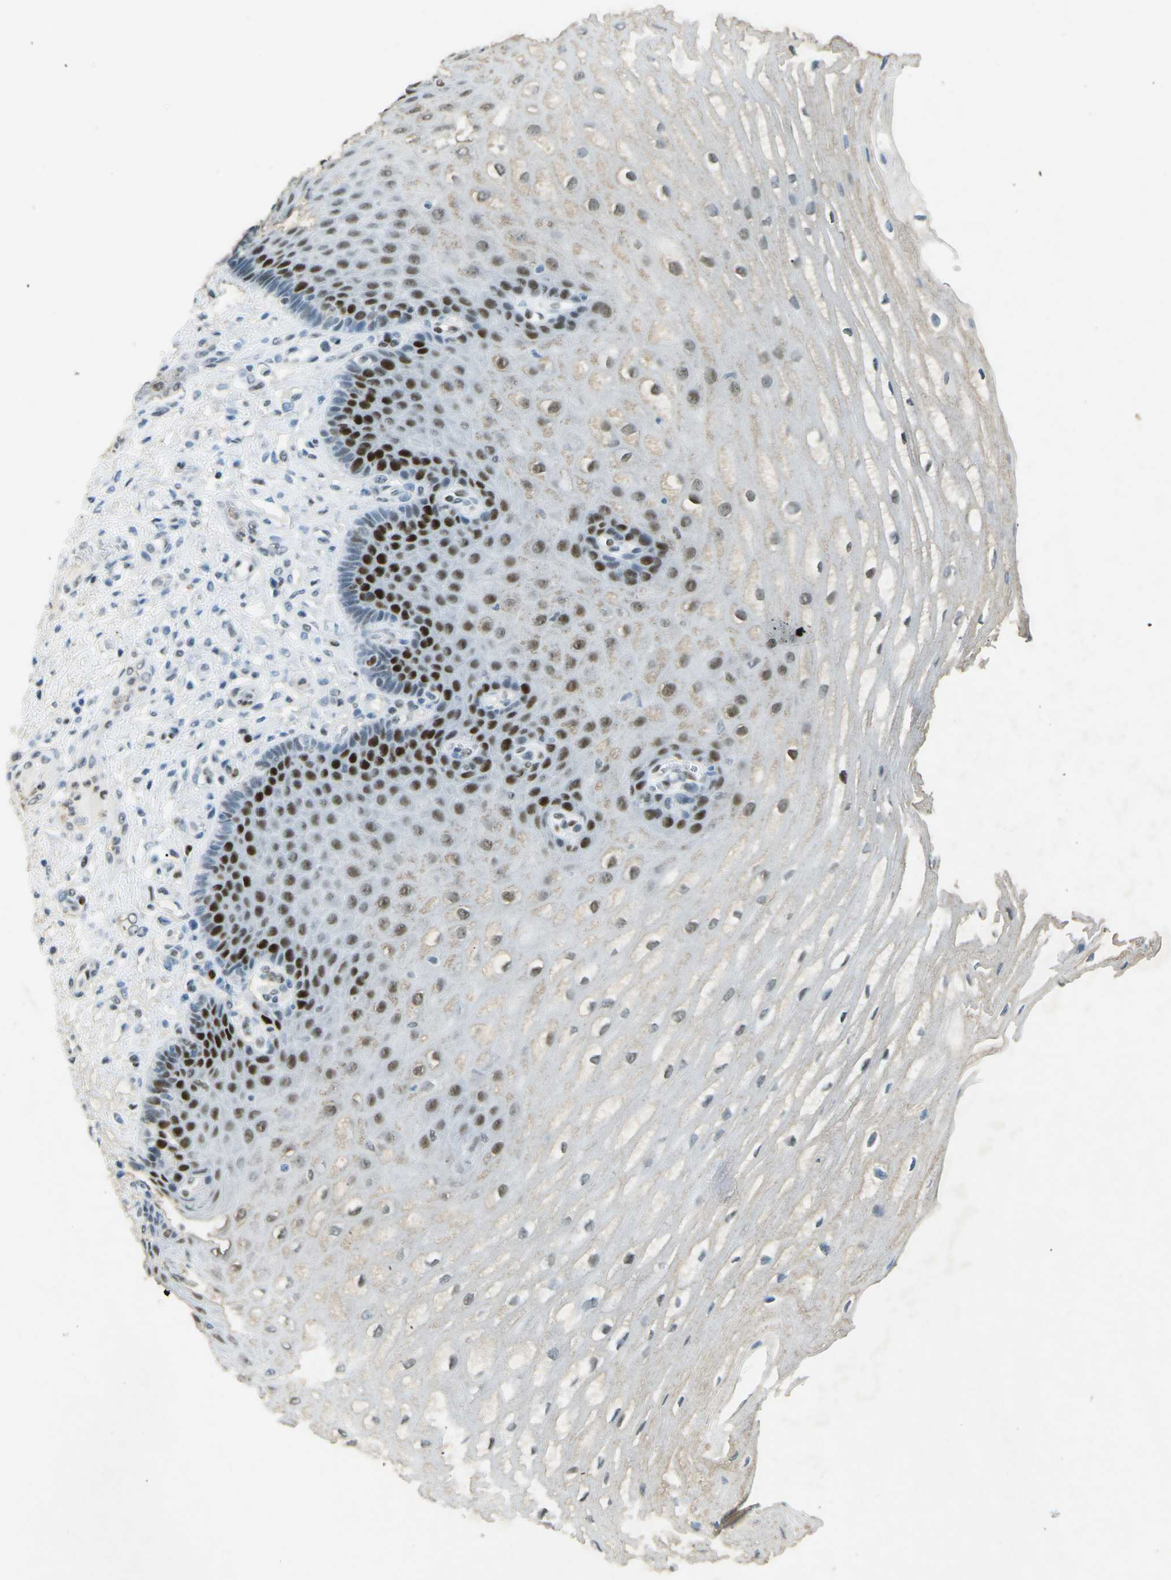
{"staining": {"intensity": "strong", "quantity": ">75%", "location": "nuclear"}, "tissue": "esophagus", "cell_type": "Squamous epithelial cells", "image_type": "normal", "snomed": [{"axis": "morphology", "description": "Normal tissue, NOS"}, {"axis": "topography", "description": "Esophagus"}], "caption": "An immunohistochemistry (IHC) photomicrograph of unremarkable tissue is shown. Protein staining in brown shows strong nuclear positivity in esophagus within squamous epithelial cells.", "gene": "RB1", "patient": {"sex": "male", "age": 54}}